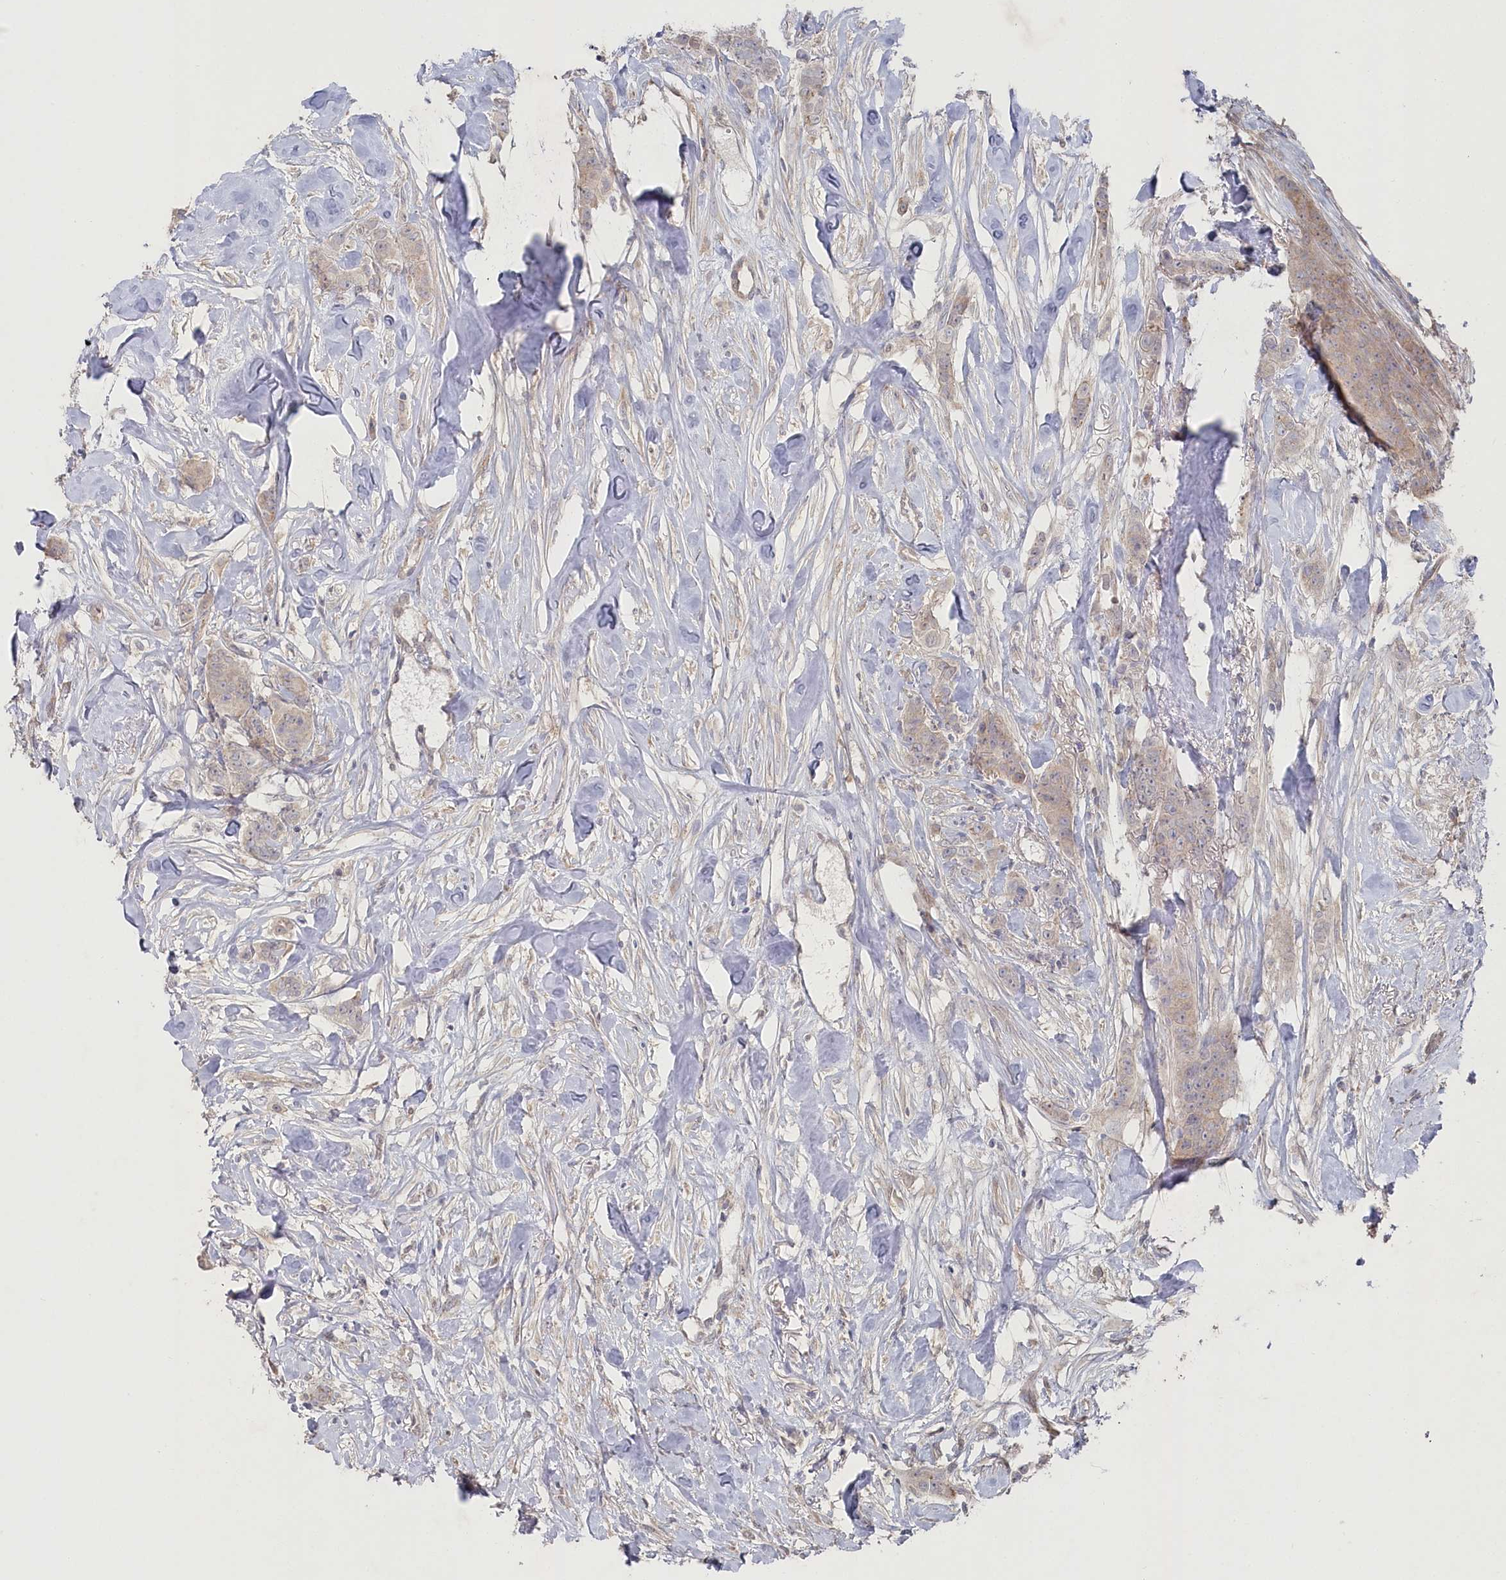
{"staining": {"intensity": "weak", "quantity": "<25%", "location": "cytoplasmic/membranous"}, "tissue": "breast cancer", "cell_type": "Tumor cells", "image_type": "cancer", "snomed": [{"axis": "morphology", "description": "Duct carcinoma"}, {"axis": "topography", "description": "Breast"}], "caption": "High power microscopy image of an immunohistochemistry (IHC) photomicrograph of breast cancer, revealing no significant expression in tumor cells.", "gene": "TGFBRAP1", "patient": {"sex": "female", "age": 40}}